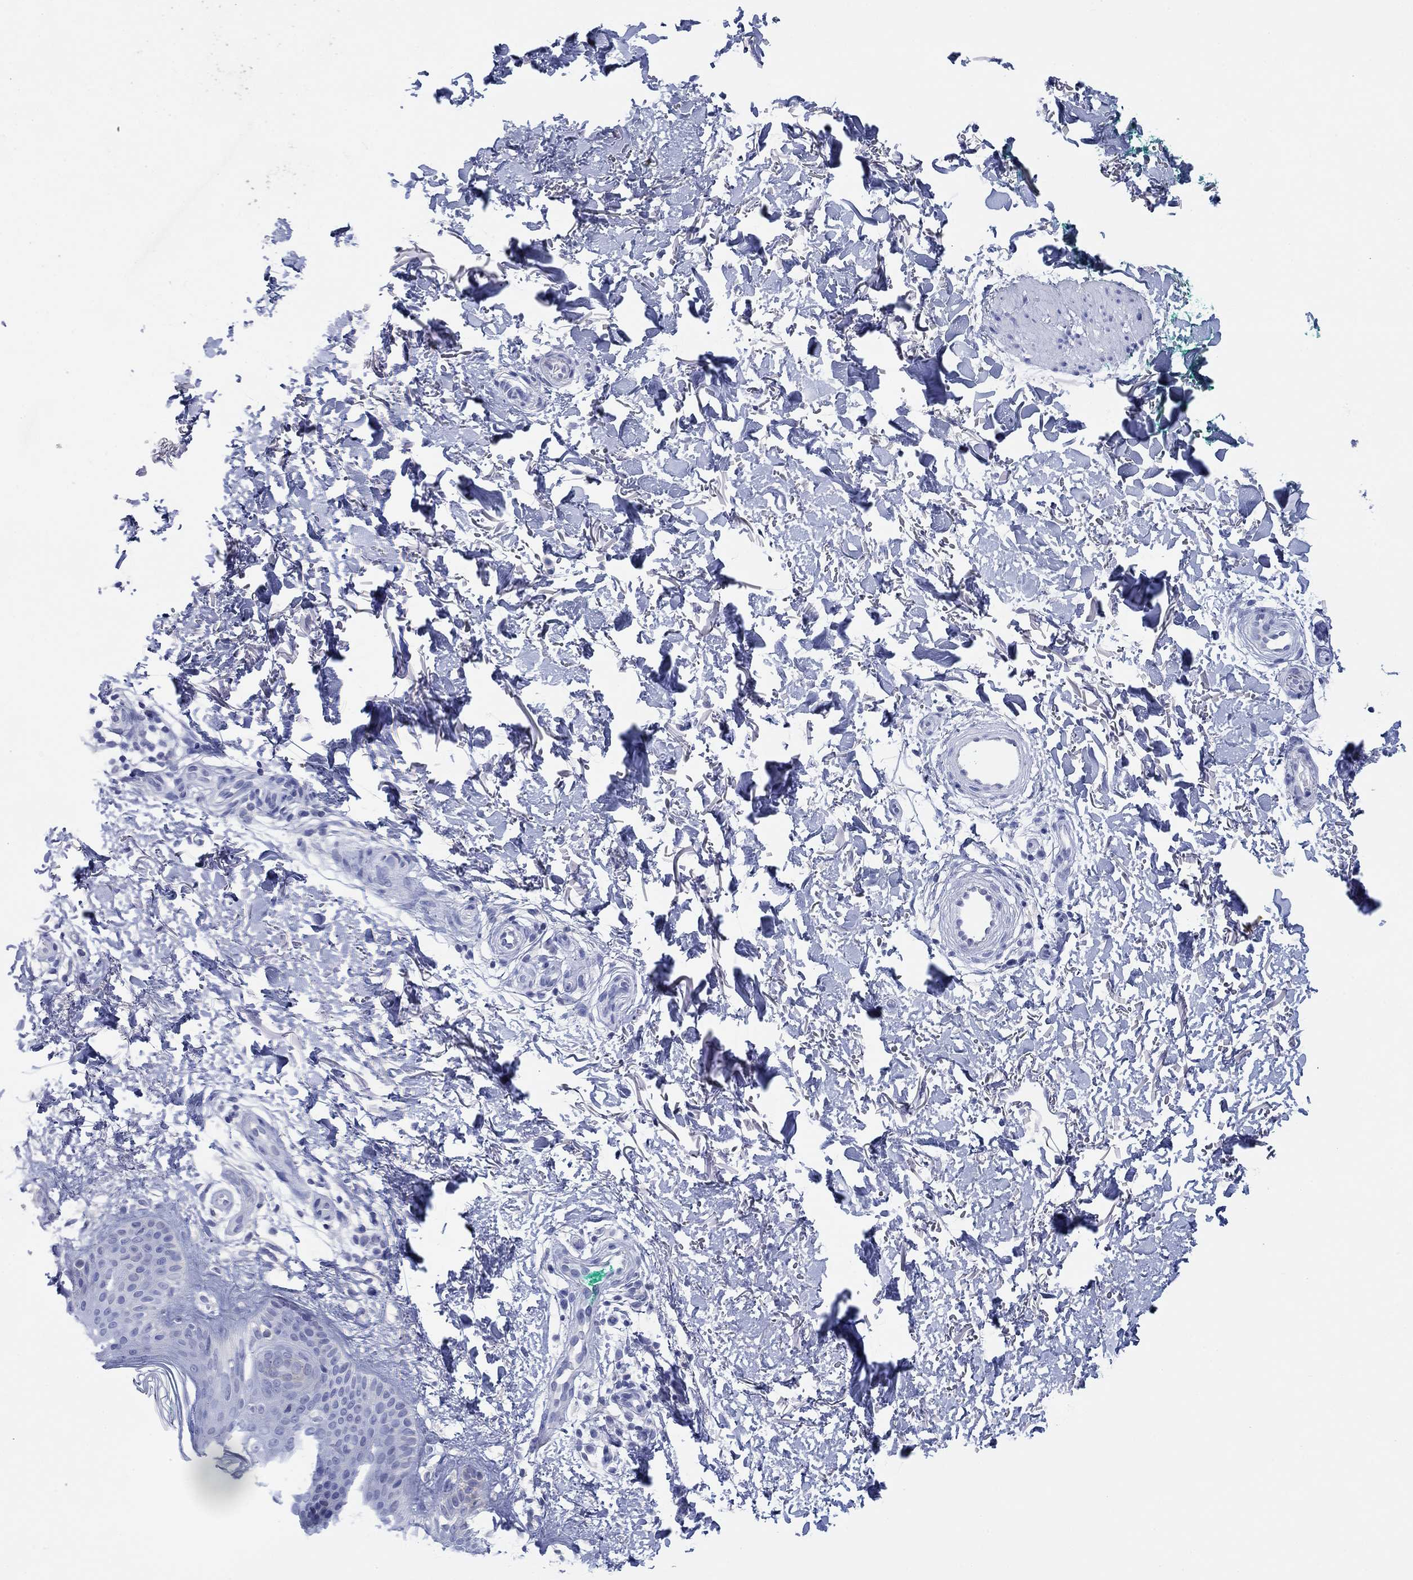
{"staining": {"intensity": "negative", "quantity": "none", "location": "none"}, "tissue": "skin", "cell_type": "Fibroblasts", "image_type": "normal", "snomed": [{"axis": "morphology", "description": "Normal tissue, NOS"}, {"axis": "morphology", "description": "Inflammation, NOS"}, {"axis": "morphology", "description": "Fibrosis, NOS"}, {"axis": "topography", "description": "Skin"}], "caption": "A photomicrograph of skin stained for a protein exhibits no brown staining in fibroblasts. (DAB (3,3'-diaminobenzidine) immunohistochemistry (IHC) with hematoxylin counter stain).", "gene": "ATP1B1", "patient": {"sex": "male", "age": 71}}